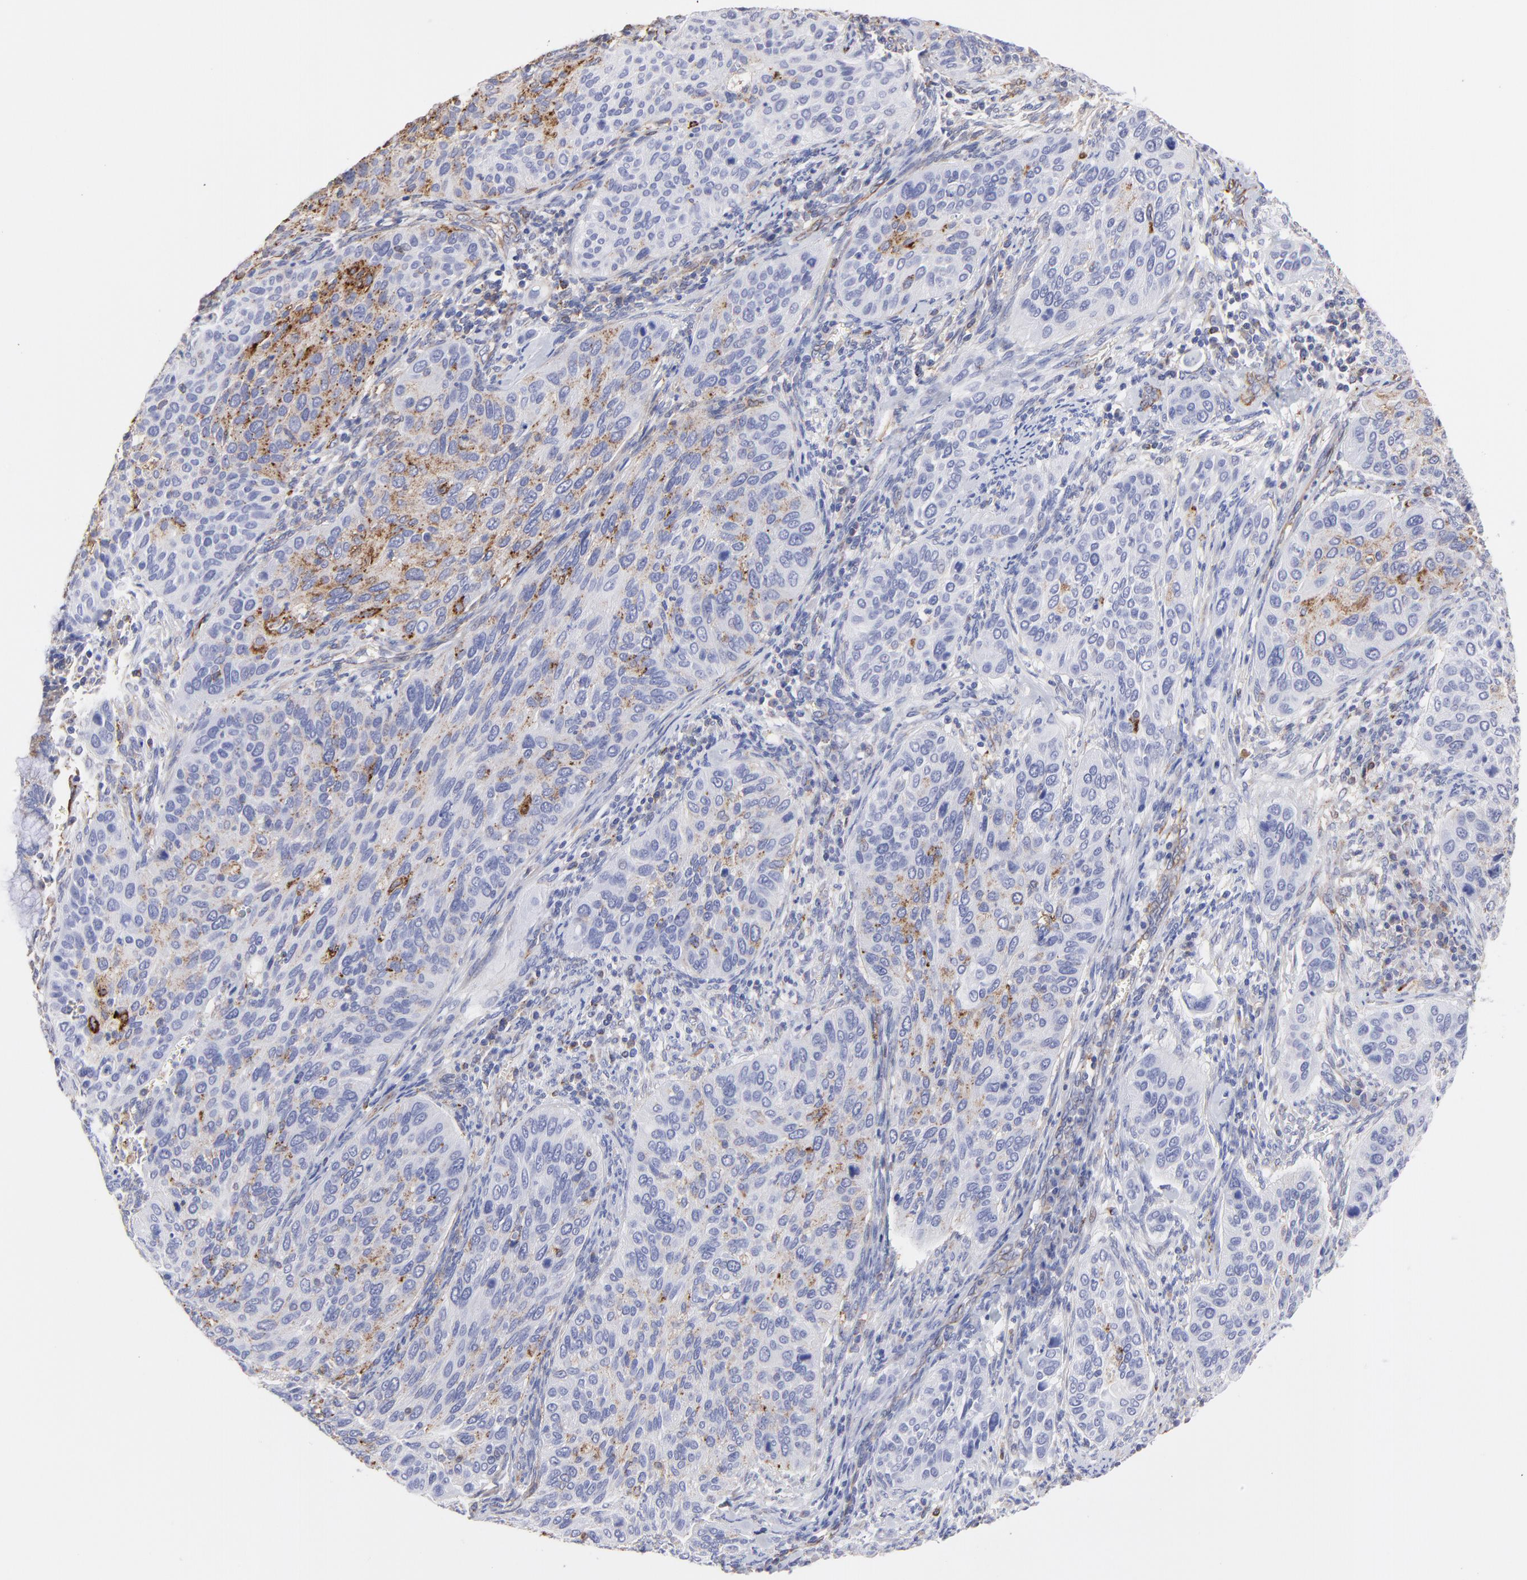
{"staining": {"intensity": "moderate", "quantity": "<25%", "location": "cytoplasmic/membranous"}, "tissue": "cervical cancer", "cell_type": "Tumor cells", "image_type": "cancer", "snomed": [{"axis": "morphology", "description": "Squamous cell carcinoma, NOS"}, {"axis": "topography", "description": "Cervix"}], "caption": "Protein positivity by immunohistochemistry demonstrates moderate cytoplasmic/membranous positivity in about <25% of tumor cells in cervical squamous cell carcinoma. The staining was performed using DAB (3,3'-diaminobenzidine) to visualize the protein expression in brown, while the nuclei were stained in blue with hematoxylin (Magnification: 20x).", "gene": "COX8C", "patient": {"sex": "female", "age": 57}}